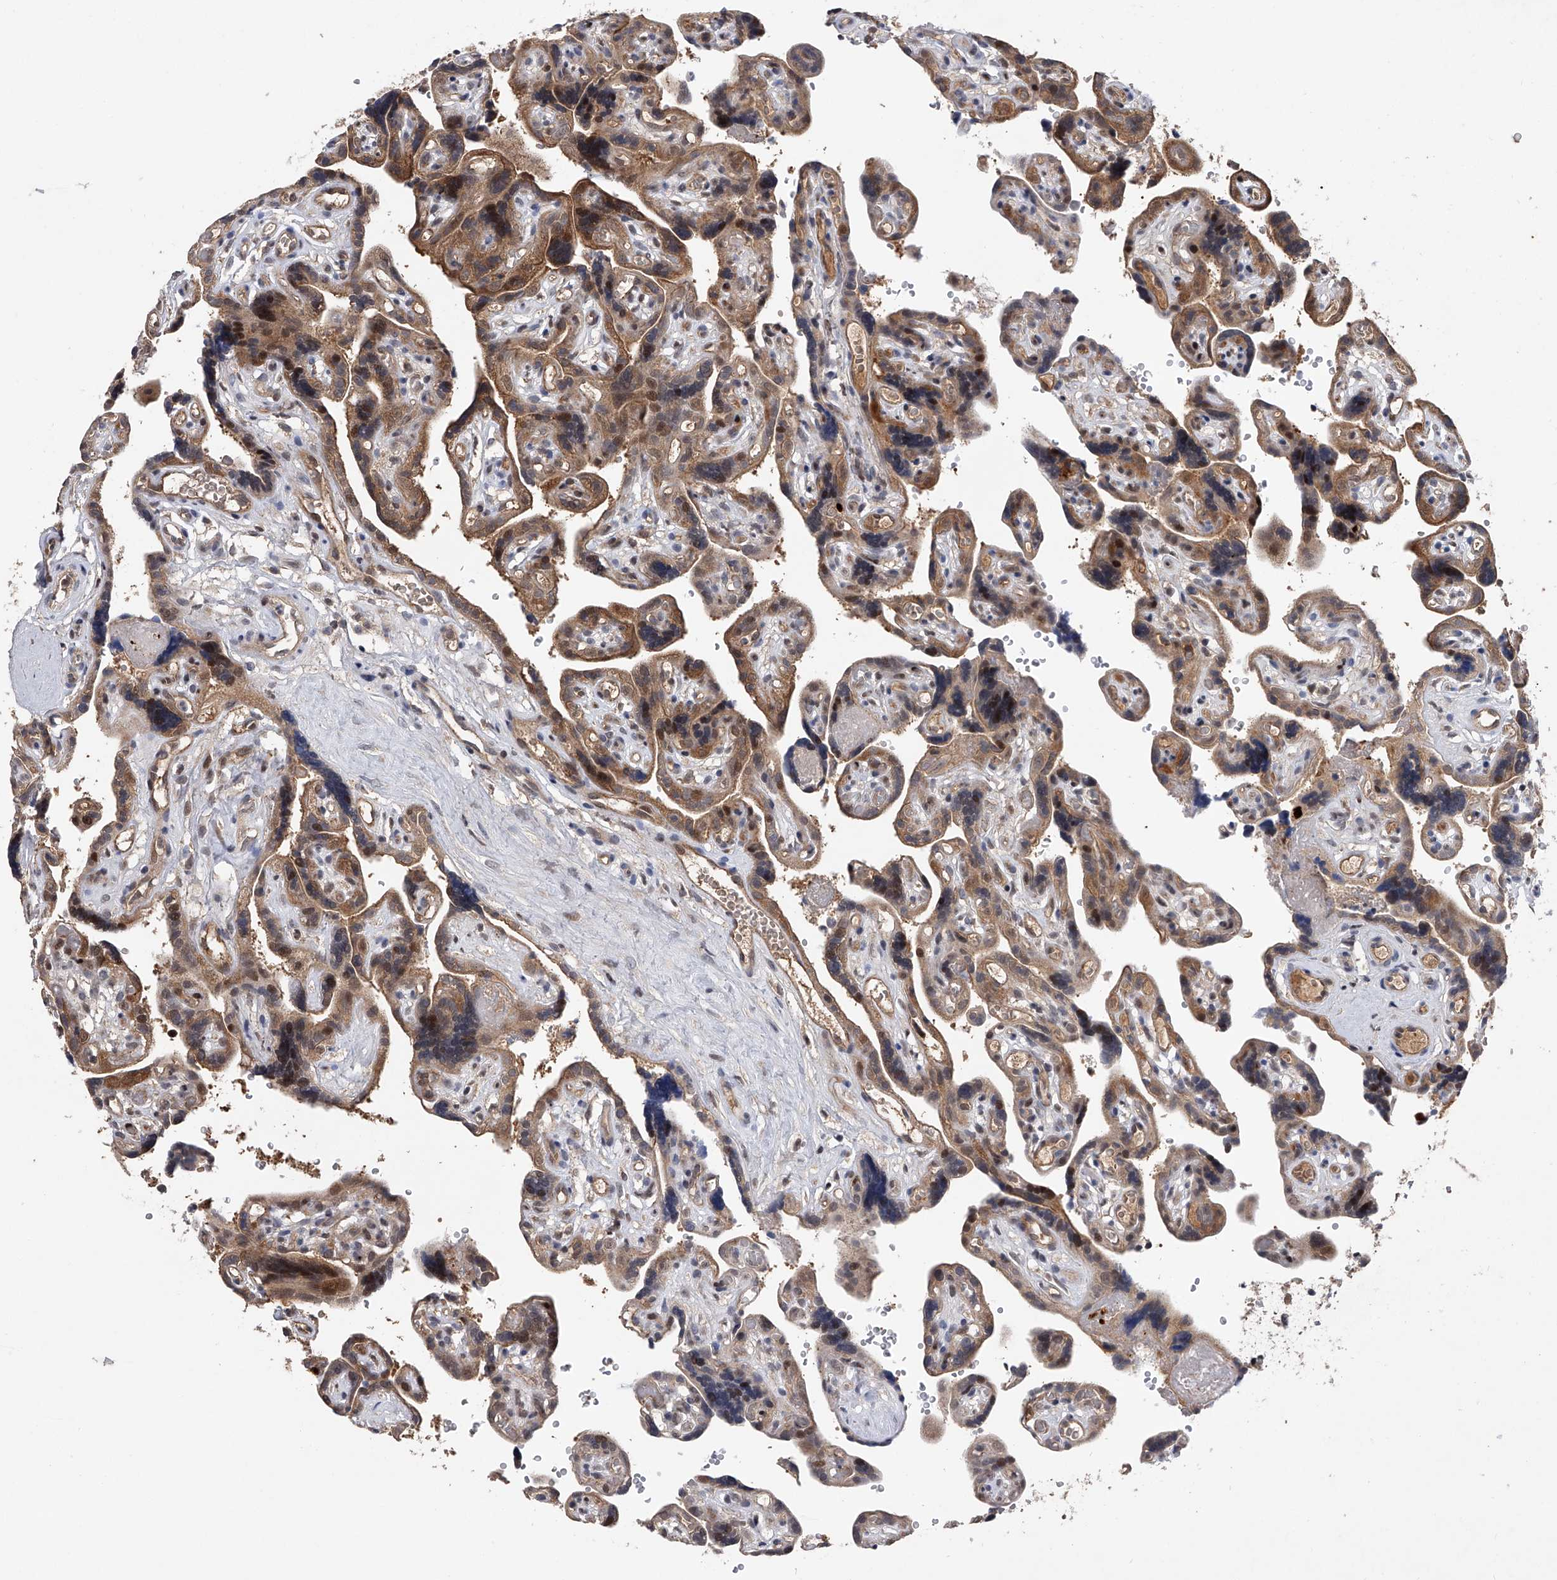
{"staining": {"intensity": "moderate", "quantity": "25%-75%", "location": "cytoplasmic/membranous,nuclear"}, "tissue": "placenta", "cell_type": "Decidual cells", "image_type": "normal", "snomed": [{"axis": "morphology", "description": "Normal tissue, NOS"}, {"axis": "topography", "description": "Placenta"}], "caption": "A high-resolution micrograph shows immunohistochemistry (IHC) staining of benign placenta, which reveals moderate cytoplasmic/membranous,nuclear positivity in about 25%-75% of decidual cells. (Brightfield microscopy of DAB IHC at high magnification).", "gene": "RWDD2A", "patient": {"sex": "female", "age": 30}}